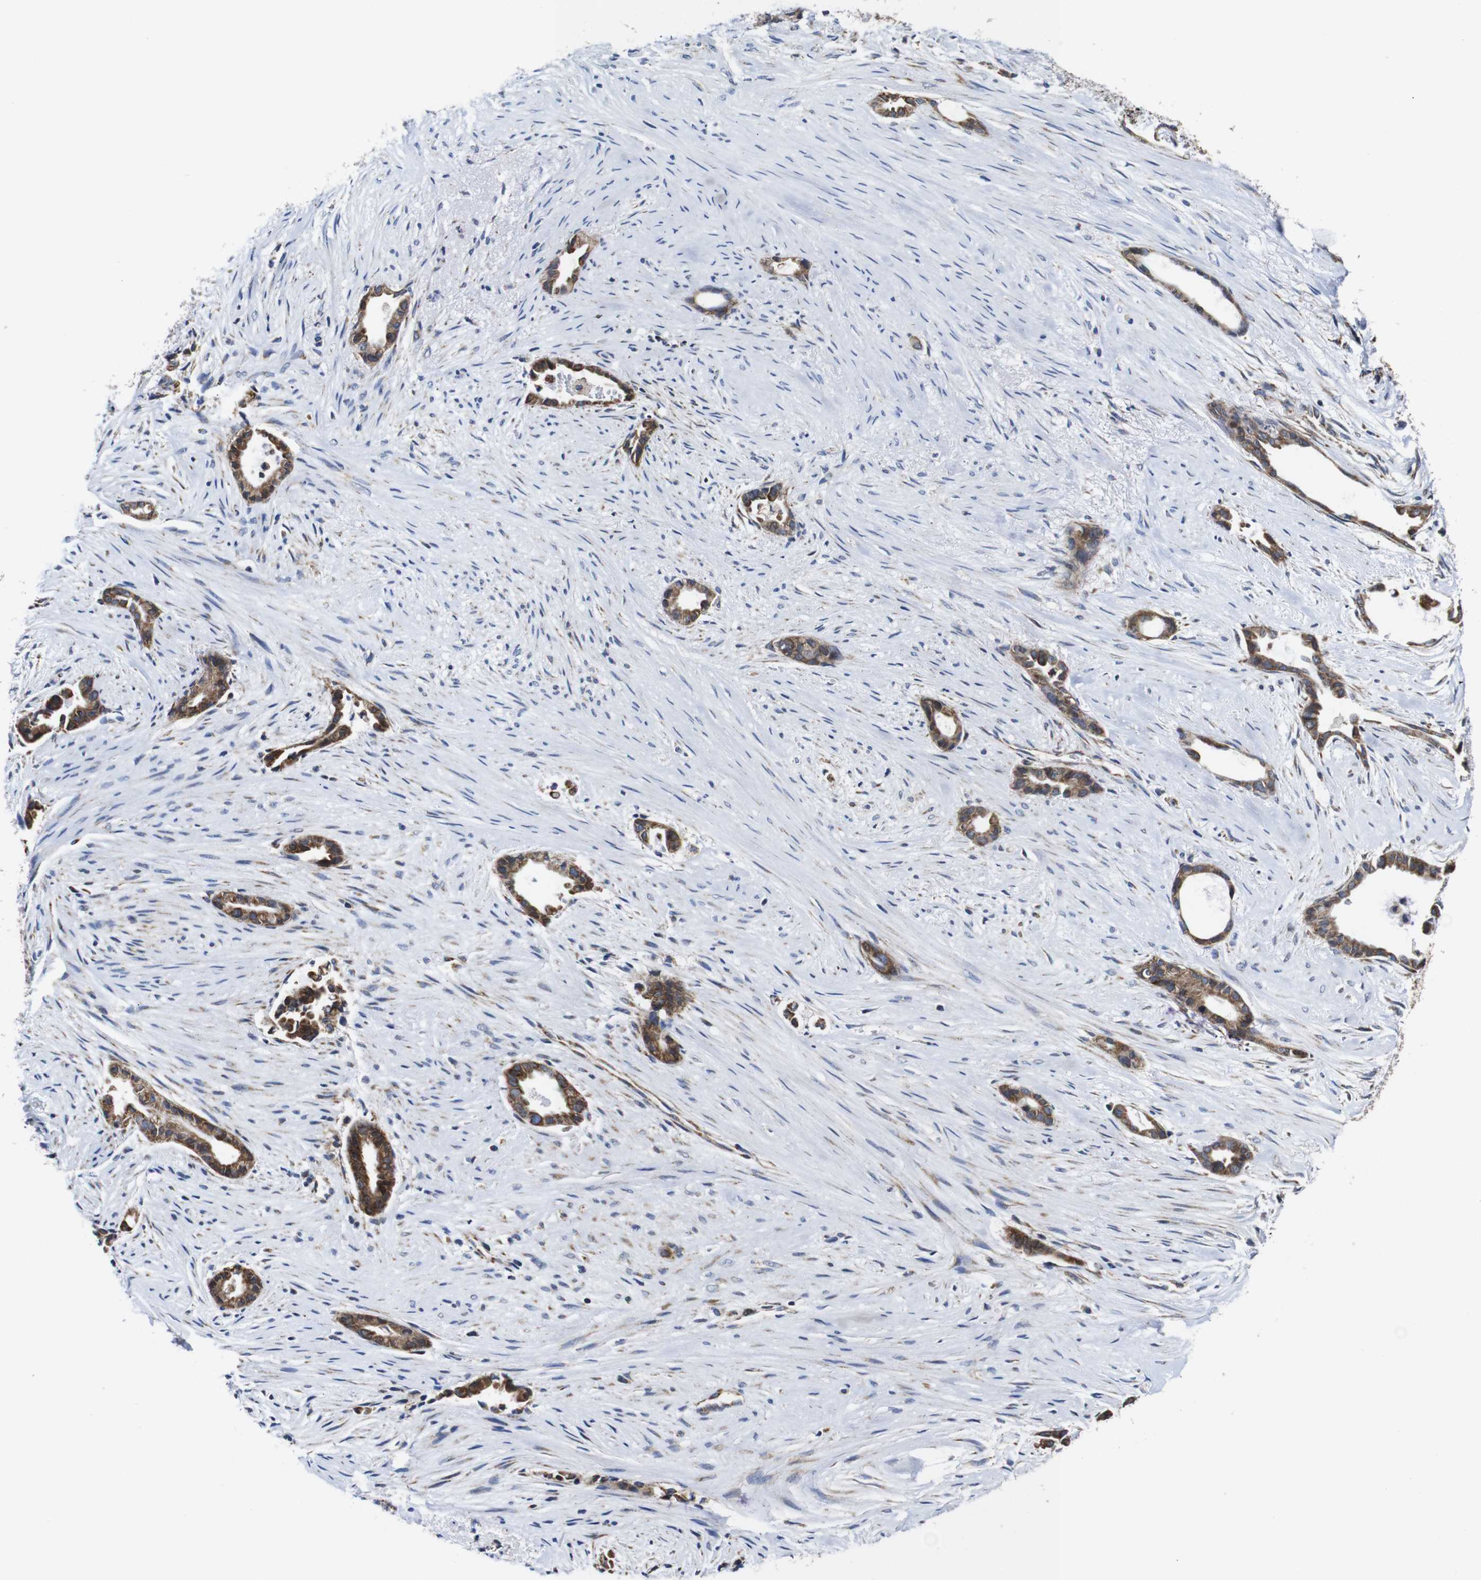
{"staining": {"intensity": "strong", "quantity": ">75%", "location": "cytoplasmic/membranous"}, "tissue": "liver cancer", "cell_type": "Tumor cells", "image_type": "cancer", "snomed": [{"axis": "morphology", "description": "Cholangiocarcinoma"}, {"axis": "topography", "description": "Liver"}], "caption": "High-power microscopy captured an immunohistochemistry micrograph of liver cancer, revealing strong cytoplasmic/membranous staining in approximately >75% of tumor cells.", "gene": "C17orf80", "patient": {"sex": "female", "age": 55}}